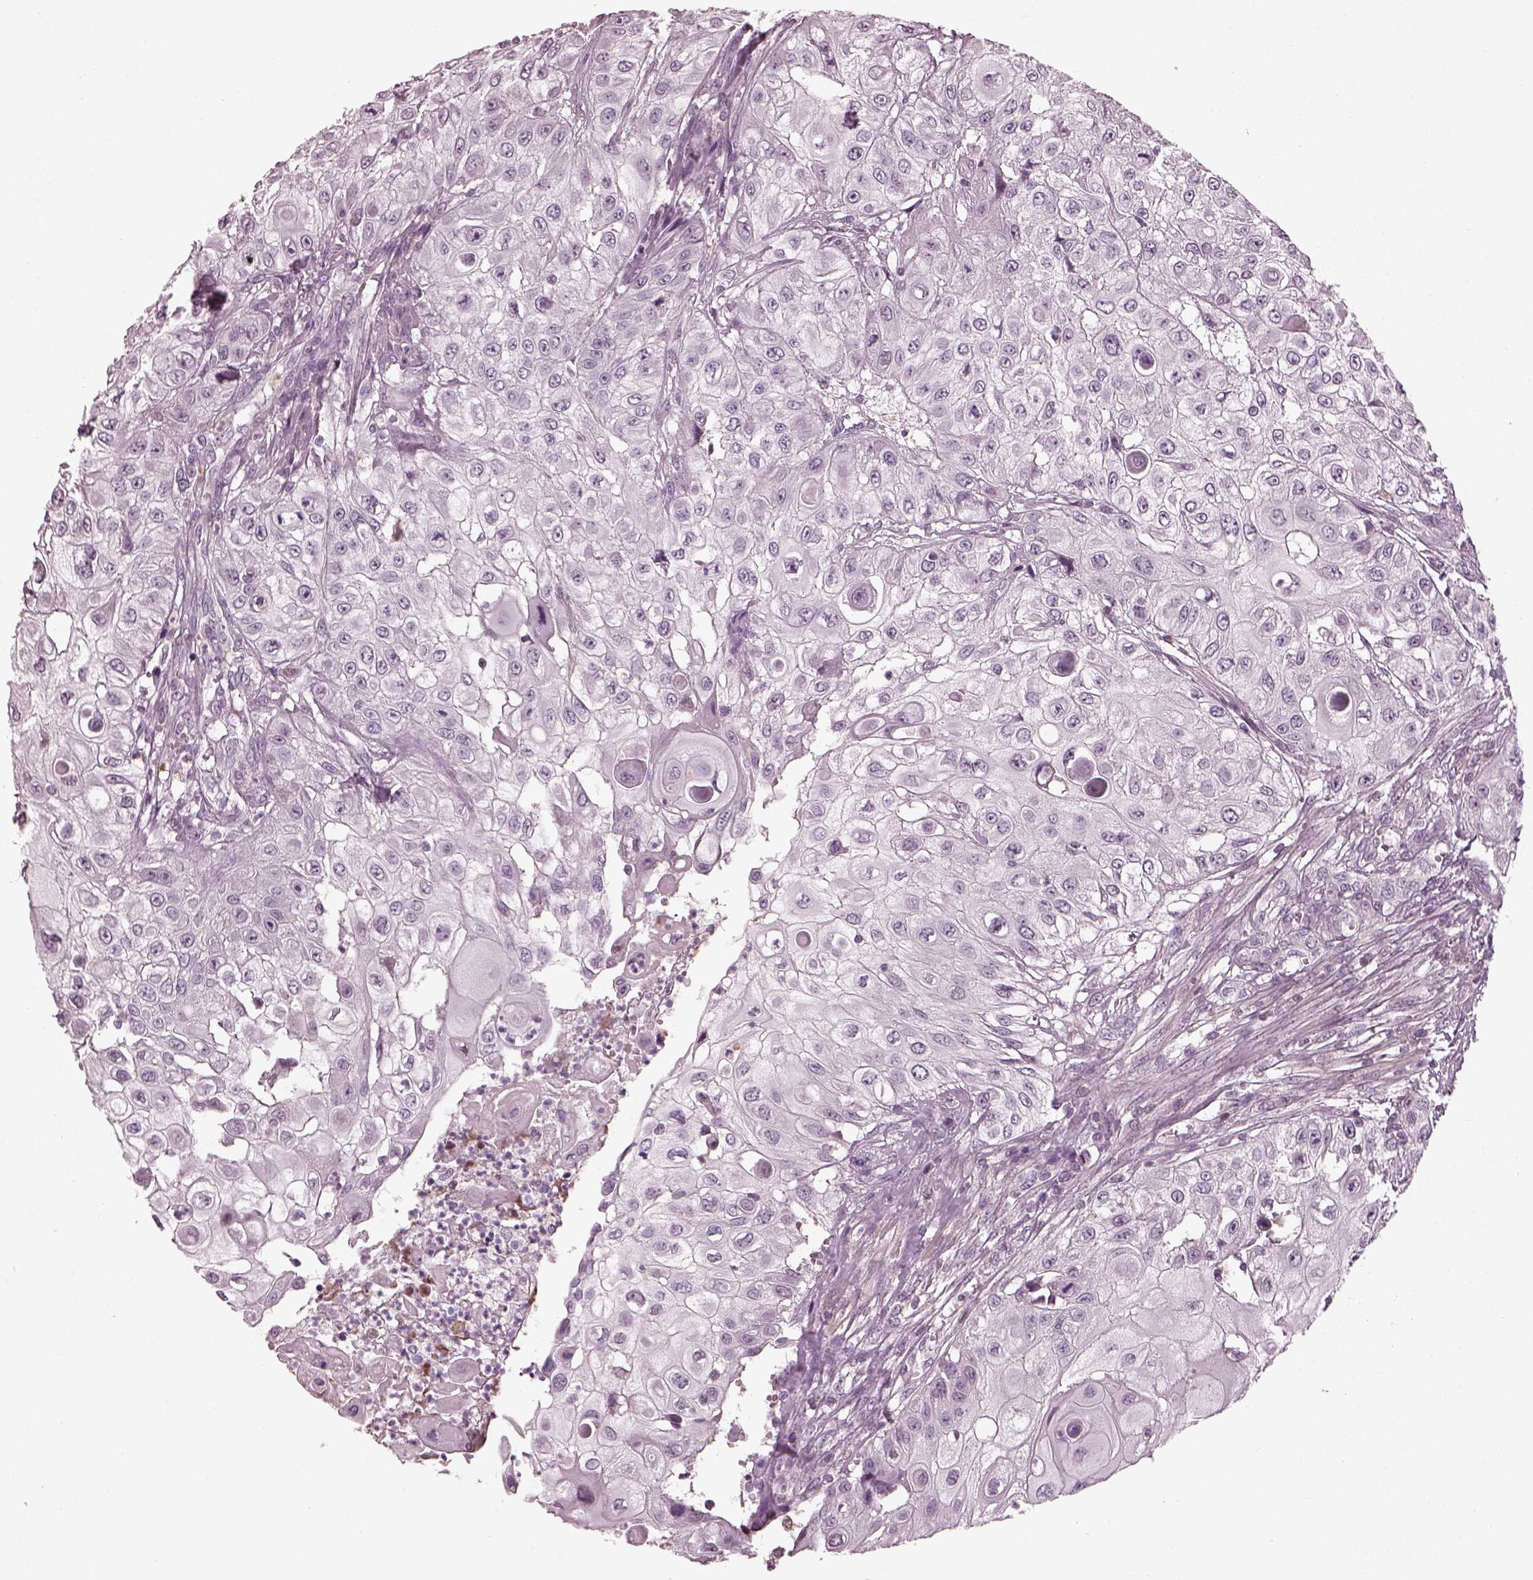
{"staining": {"intensity": "negative", "quantity": "none", "location": "none"}, "tissue": "urothelial cancer", "cell_type": "Tumor cells", "image_type": "cancer", "snomed": [{"axis": "morphology", "description": "Urothelial carcinoma, High grade"}, {"axis": "topography", "description": "Urinary bladder"}], "caption": "An image of urothelial carcinoma (high-grade) stained for a protein reveals no brown staining in tumor cells. (DAB immunohistochemistry (IHC) visualized using brightfield microscopy, high magnification).", "gene": "BFSP1", "patient": {"sex": "female", "age": 79}}